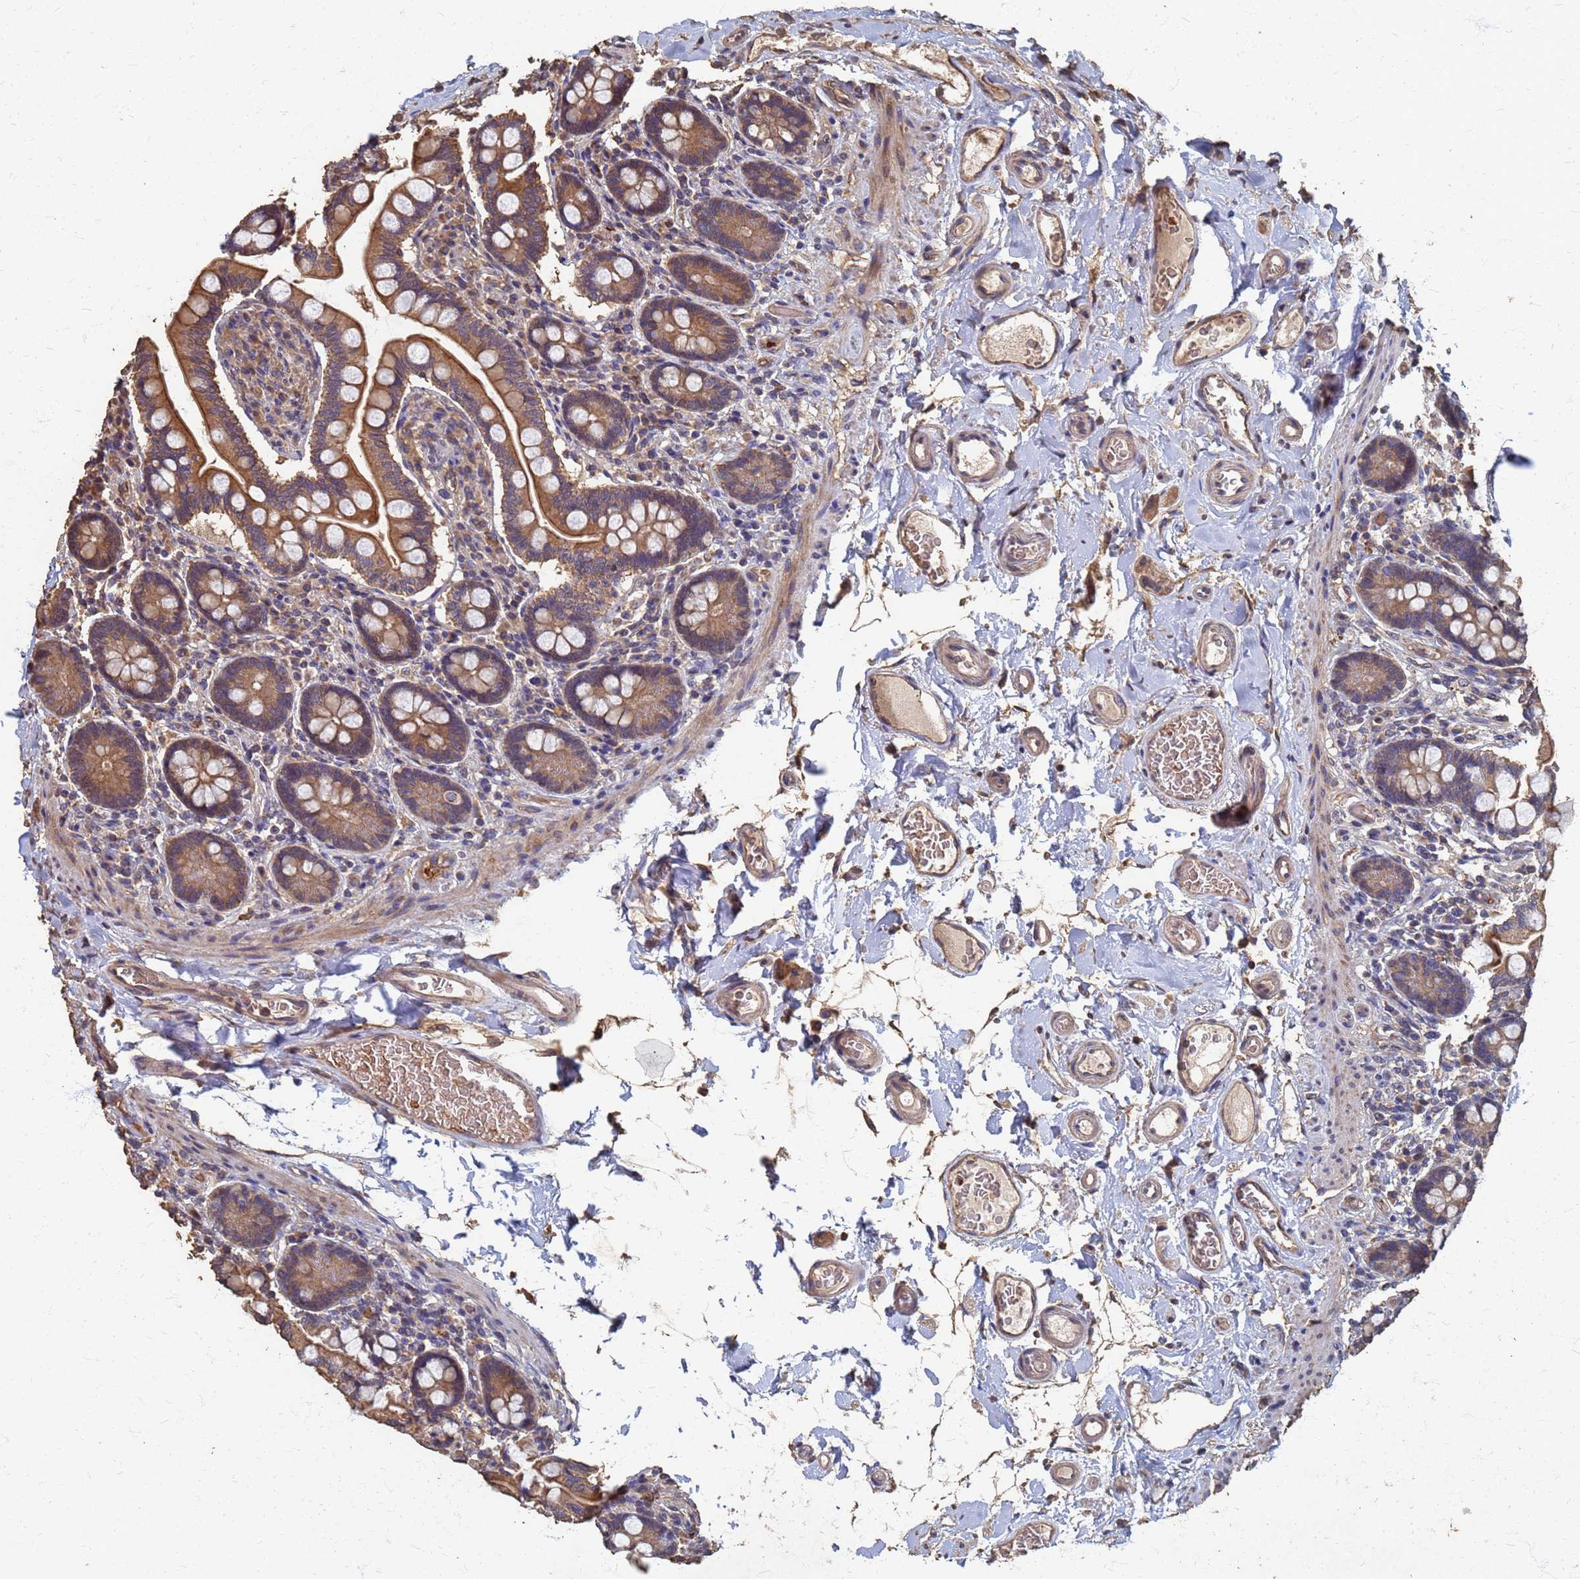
{"staining": {"intensity": "moderate", "quantity": ">75%", "location": "cytoplasmic/membranous"}, "tissue": "small intestine", "cell_type": "Glandular cells", "image_type": "normal", "snomed": [{"axis": "morphology", "description": "Normal tissue, NOS"}, {"axis": "topography", "description": "Small intestine"}], "caption": "A medium amount of moderate cytoplasmic/membranous positivity is present in approximately >75% of glandular cells in unremarkable small intestine. The staining was performed using DAB, with brown indicating positive protein expression. Nuclei are stained blue with hematoxylin.", "gene": "DPH5", "patient": {"sex": "female", "age": 64}}